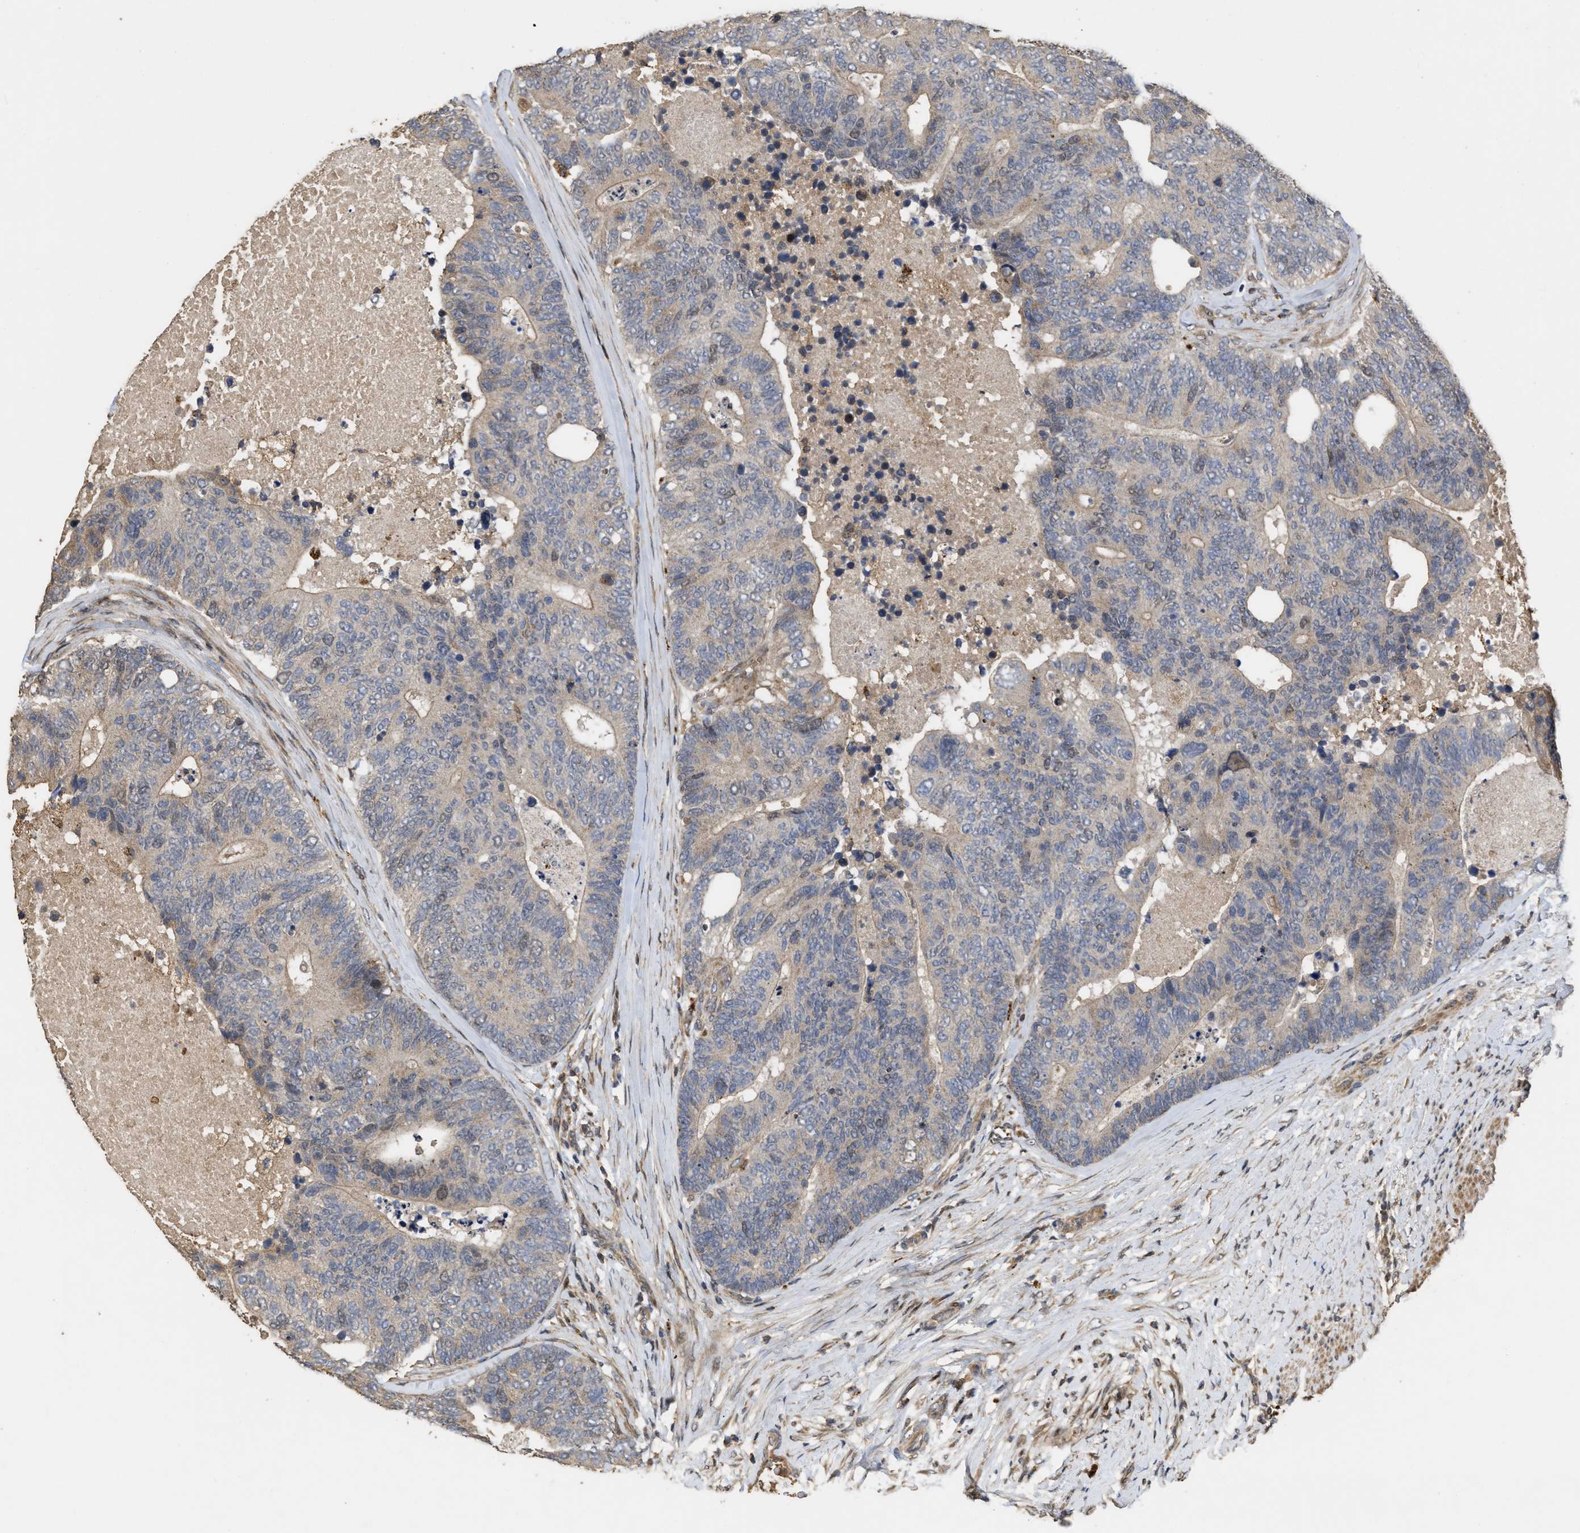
{"staining": {"intensity": "weak", "quantity": "25%-75%", "location": "cytoplasmic/membranous"}, "tissue": "colorectal cancer", "cell_type": "Tumor cells", "image_type": "cancer", "snomed": [{"axis": "morphology", "description": "Adenocarcinoma, NOS"}, {"axis": "topography", "description": "Colon"}], "caption": "Tumor cells exhibit weak cytoplasmic/membranous staining in approximately 25%-75% of cells in adenocarcinoma (colorectal). (brown staining indicates protein expression, while blue staining denotes nuclei).", "gene": "CBR3", "patient": {"sex": "female", "age": 67}}